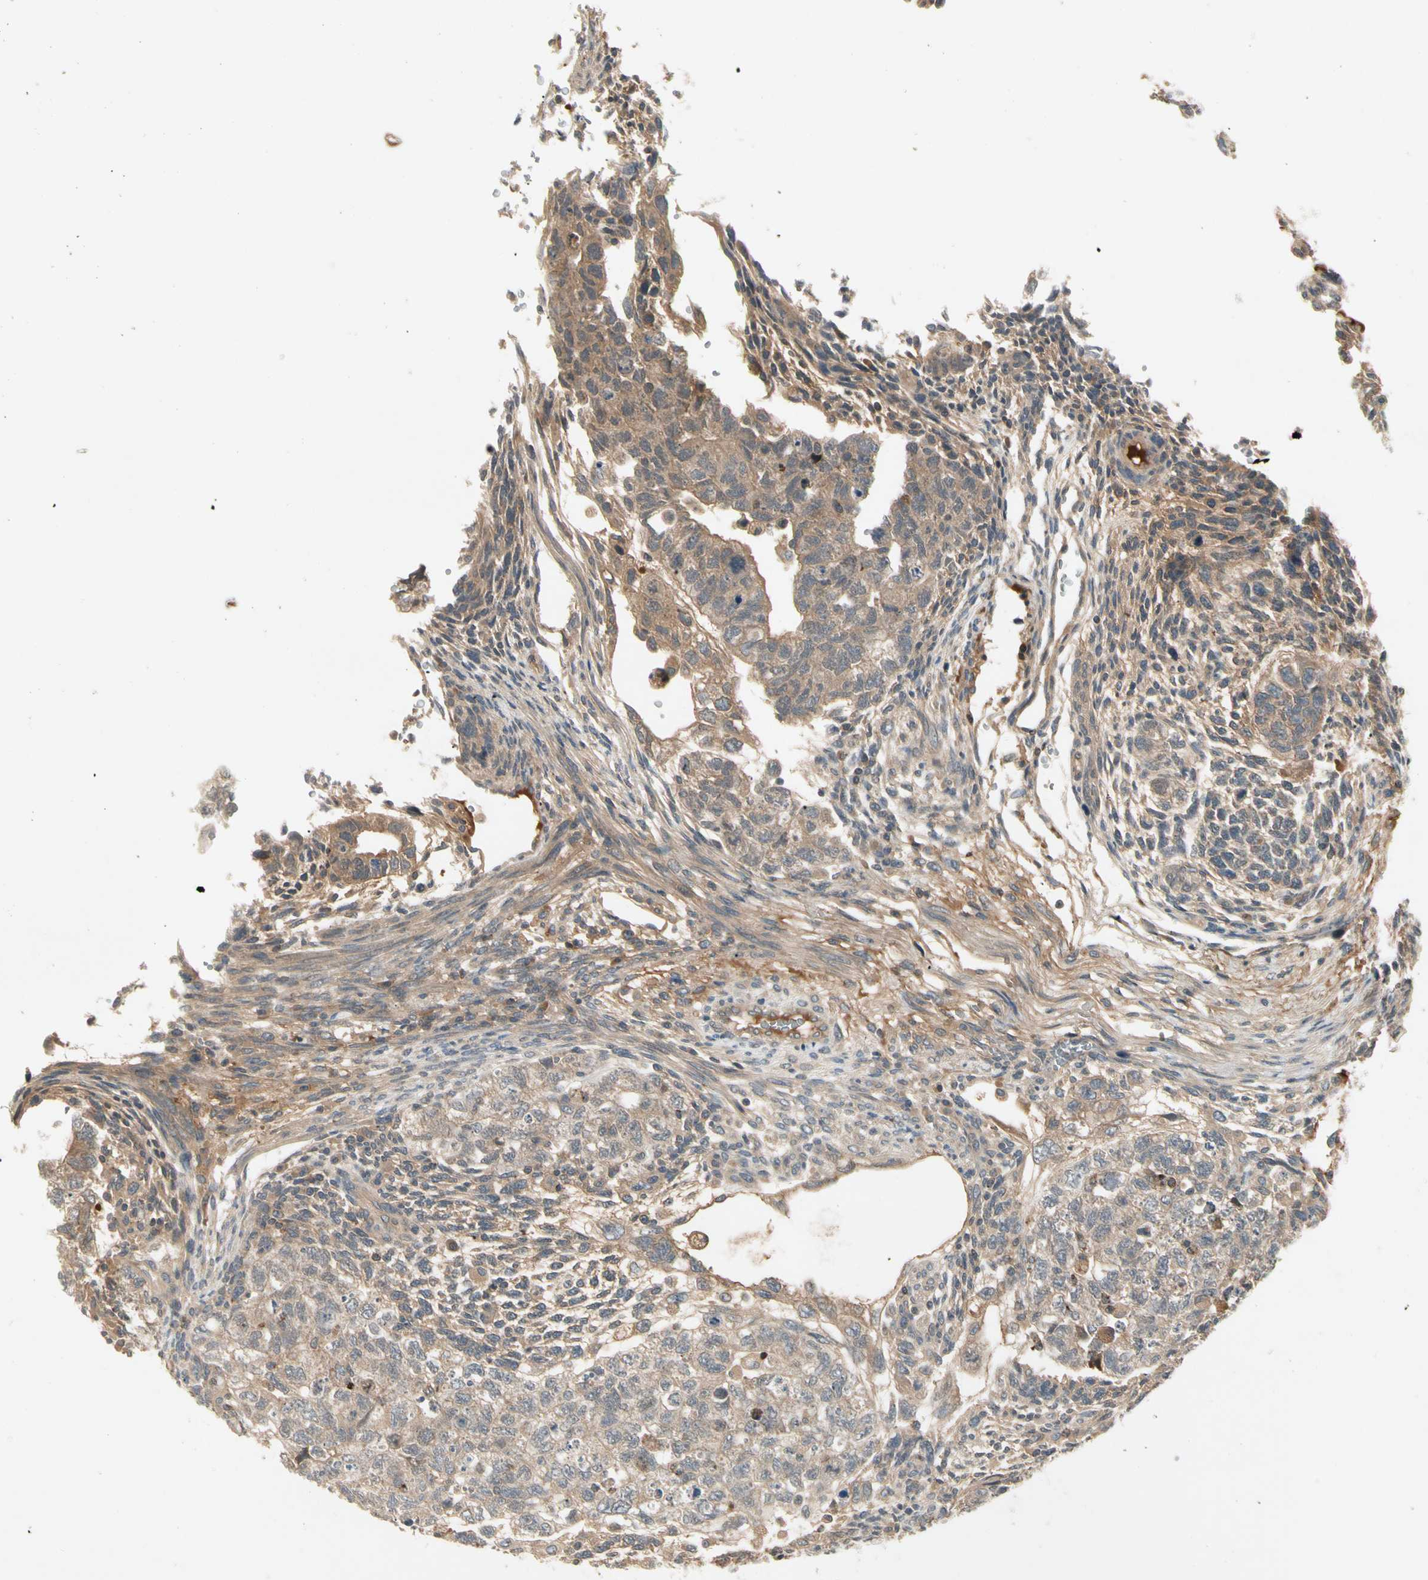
{"staining": {"intensity": "weak", "quantity": ">75%", "location": "cytoplasmic/membranous"}, "tissue": "testis cancer", "cell_type": "Tumor cells", "image_type": "cancer", "snomed": [{"axis": "morphology", "description": "Normal tissue, NOS"}, {"axis": "morphology", "description": "Carcinoma, Embryonal, NOS"}, {"axis": "topography", "description": "Testis"}], "caption": "Weak cytoplasmic/membranous protein expression is appreciated in about >75% of tumor cells in testis cancer.", "gene": "CCL4", "patient": {"sex": "male", "age": 36}}